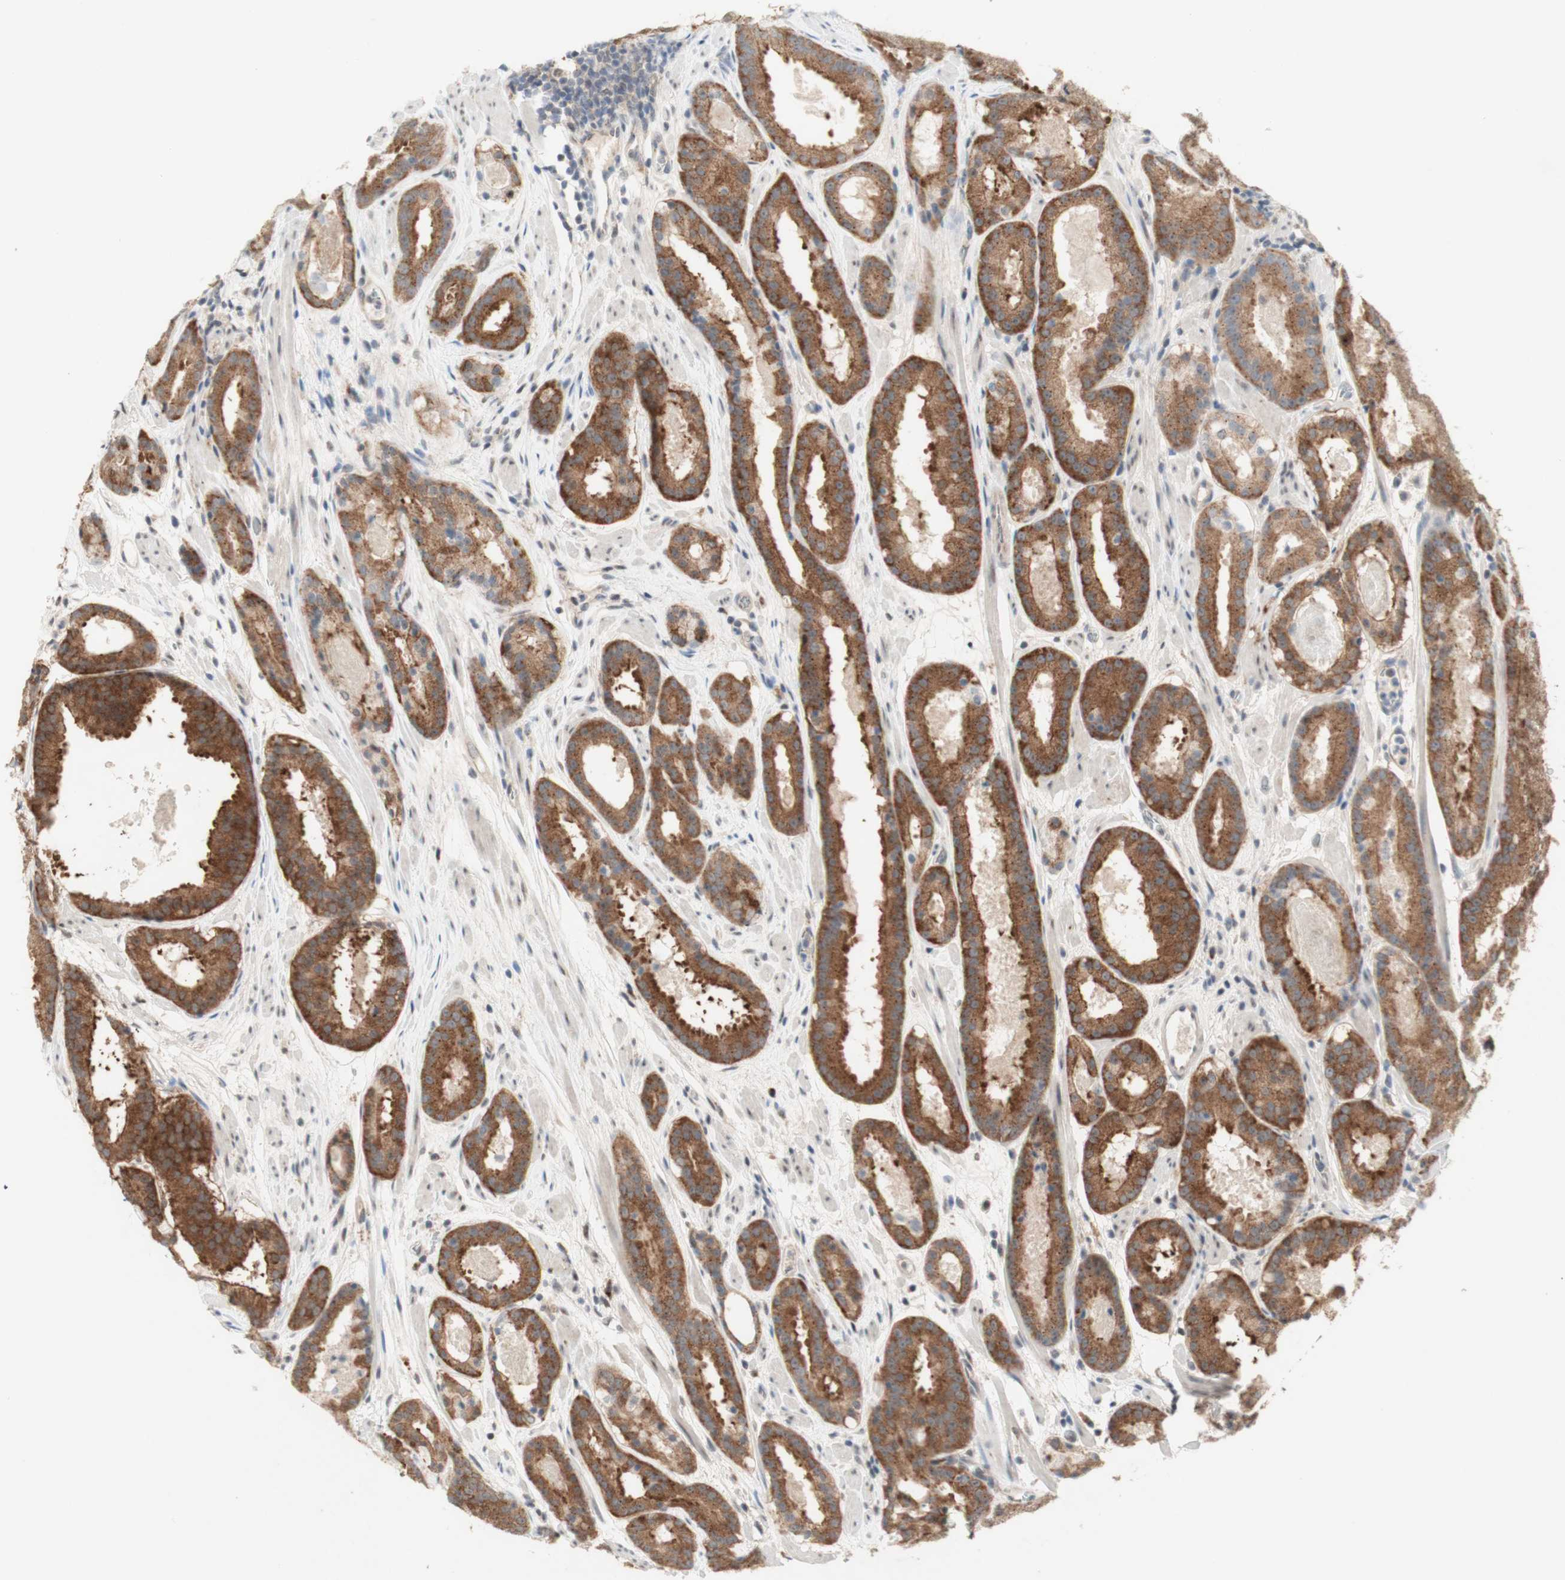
{"staining": {"intensity": "moderate", "quantity": ">75%", "location": "cytoplasmic/membranous"}, "tissue": "prostate cancer", "cell_type": "Tumor cells", "image_type": "cancer", "snomed": [{"axis": "morphology", "description": "Adenocarcinoma, Low grade"}, {"axis": "topography", "description": "Prostate"}], "caption": "IHC micrograph of human prostate cancer stained for a protein (brown), which reveals medium levels of moderate cytoplasmic/membranous expression in about >75% of tumor cells.", "gene": "CYLD", "patient": {"sex": "male", "age": 69}}